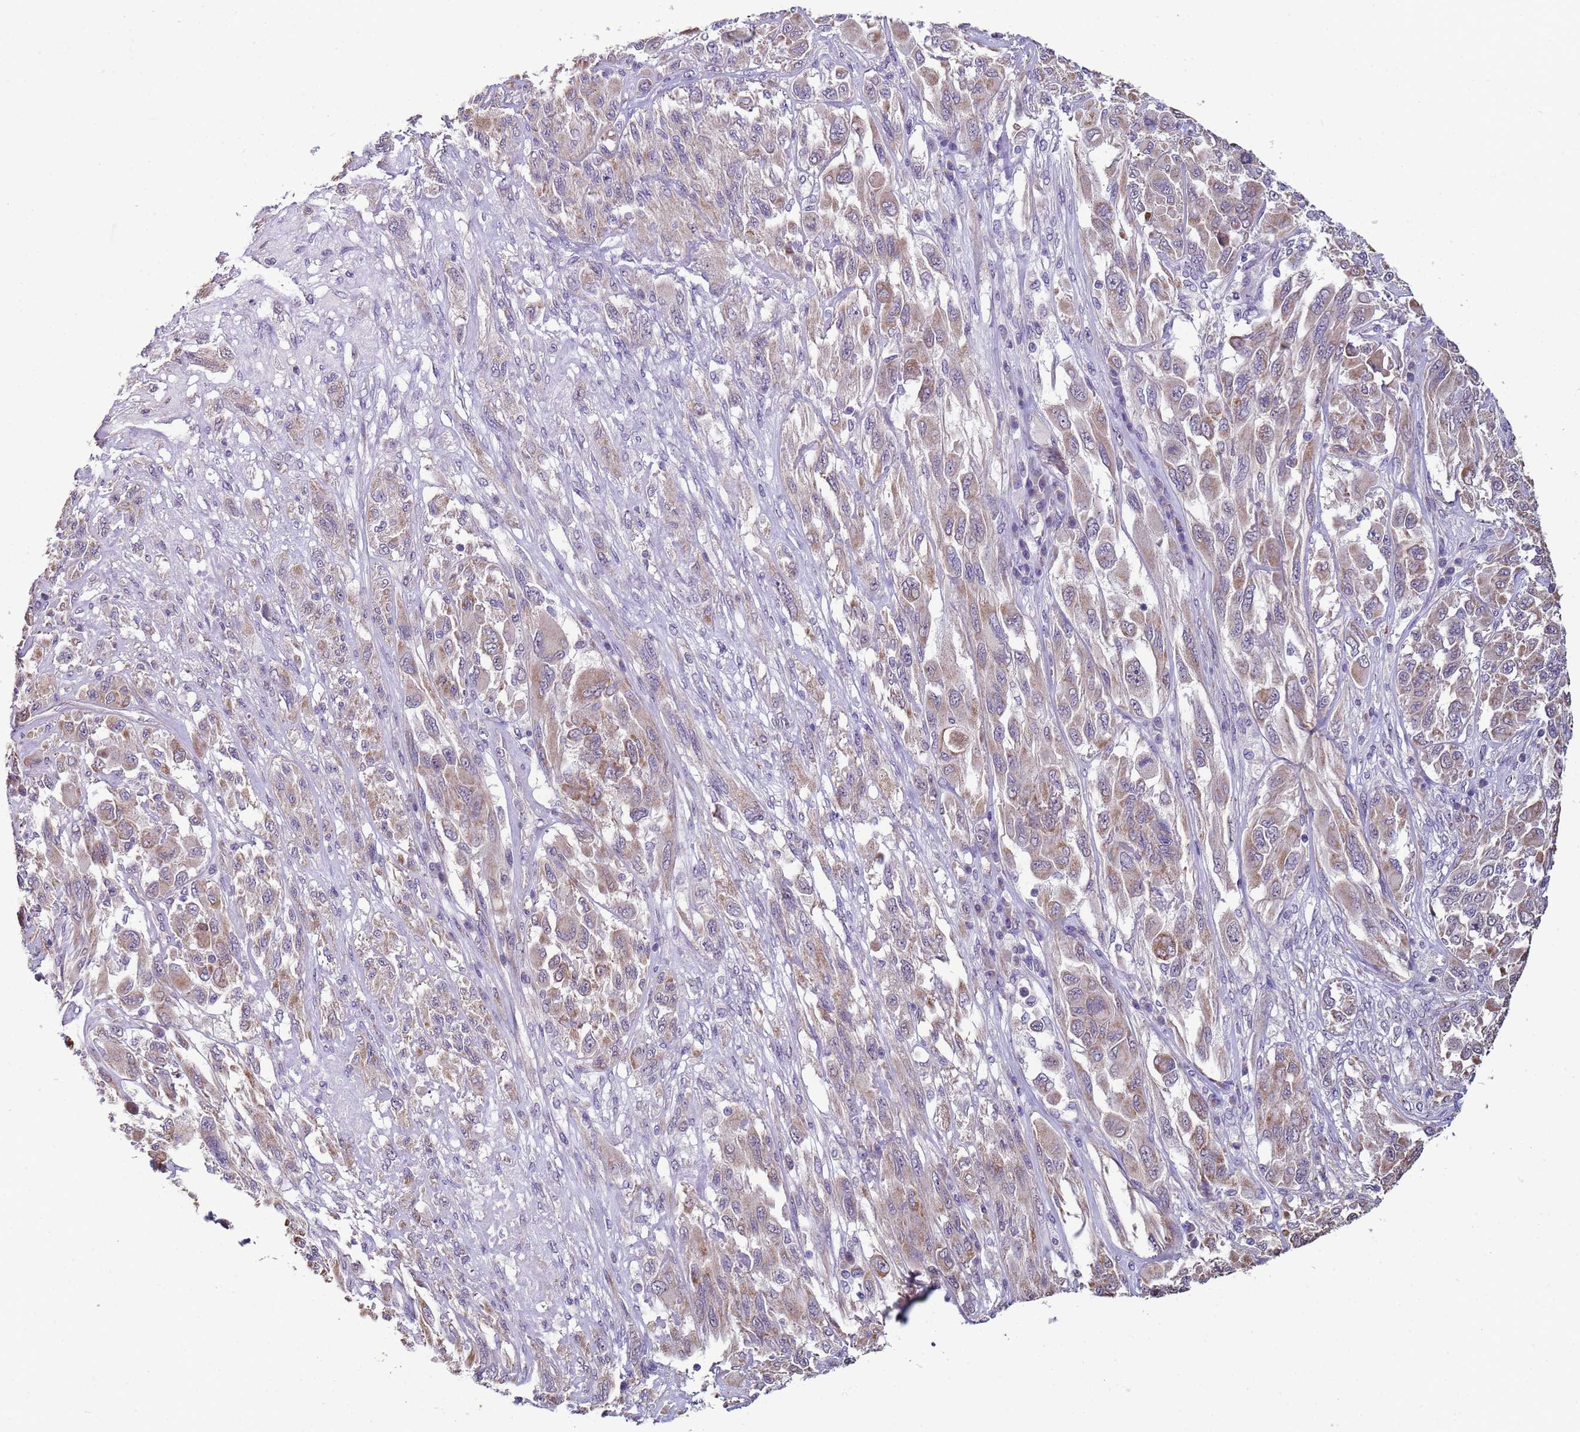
{"staining": {"intensity": "weak", "quantity": "25%-75%", "location": "cytoplasmic/membranous"}, "tissue": "melanoma", "cell_type": "Tumor cells", "image_type": "cancer", "snomed": [{"axis": "morphology", "description": "Malignant melanoma, NOS"}, {"axis": "topography", "description": "Skin"}], "caption": "Melanoma was stained to show a protein in brown. There is low levels of weak cytoplasmic/membranous expression in approximately 25%-75% of tumor cells.", "gene": "CLHC1", "patient": {"sex": "female", "age": 91}}